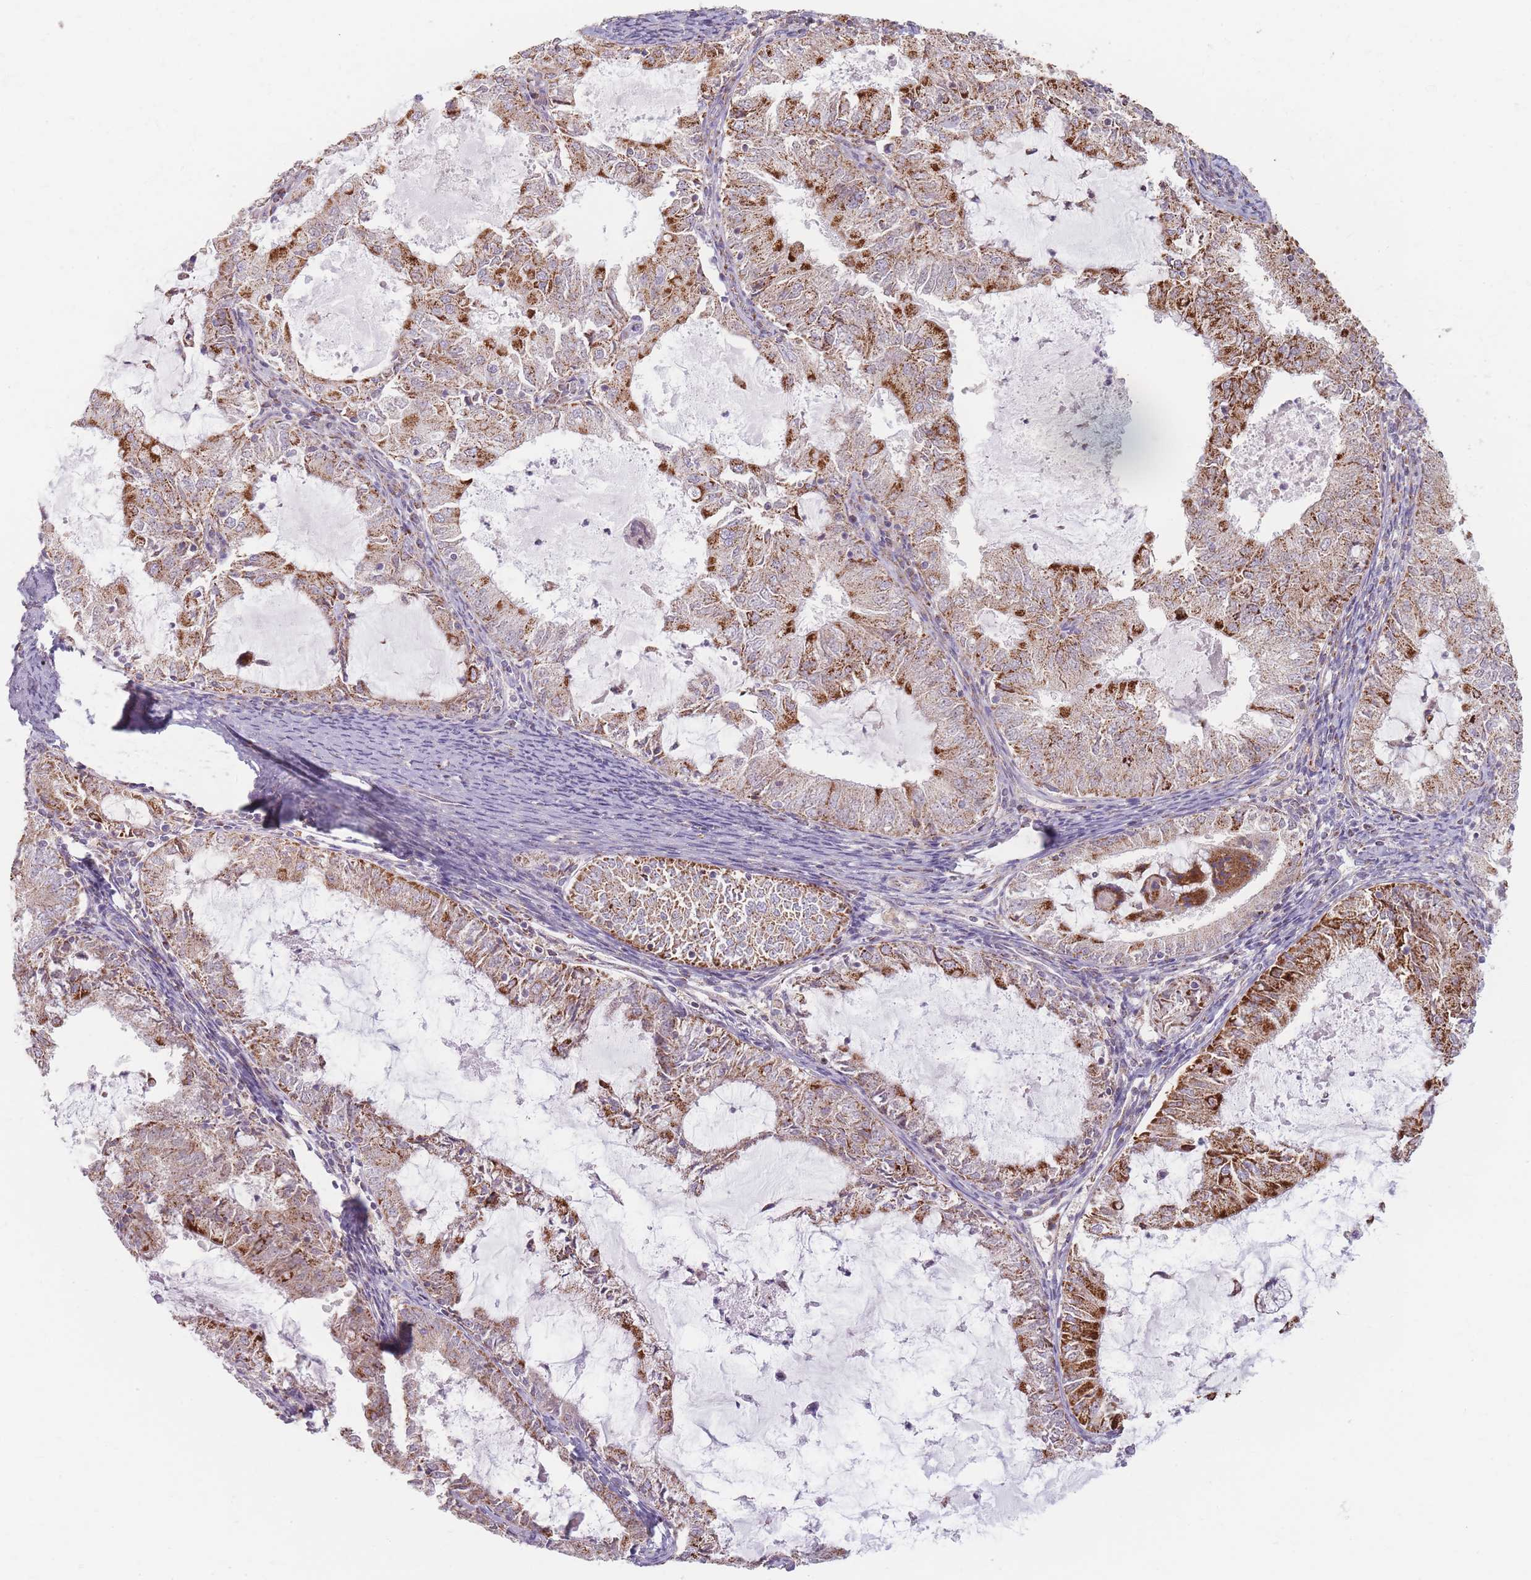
{"staining": {"intensity": "moderate", "quantity": ">75%", "location": "cytoplasmic/membranous"}, "tissue": "endometrial cancer", "cell_type": "Tumor cells", "image_type": "cancer", "snomed": [{"axis": "morphology", "description": "Adenocarcinoma, NOS"}, {"axis": "topography", "description": "Endometrium"}], "caption": "About >75% of tumor cells in endometrial cancer (adenocarcinoma) show moderate cytoplasmic/membranous protein expression as visualized by brown immunohistochemical staining.", "gene": "ESRP2", "patient": {"sex": "female", "age": 57}}